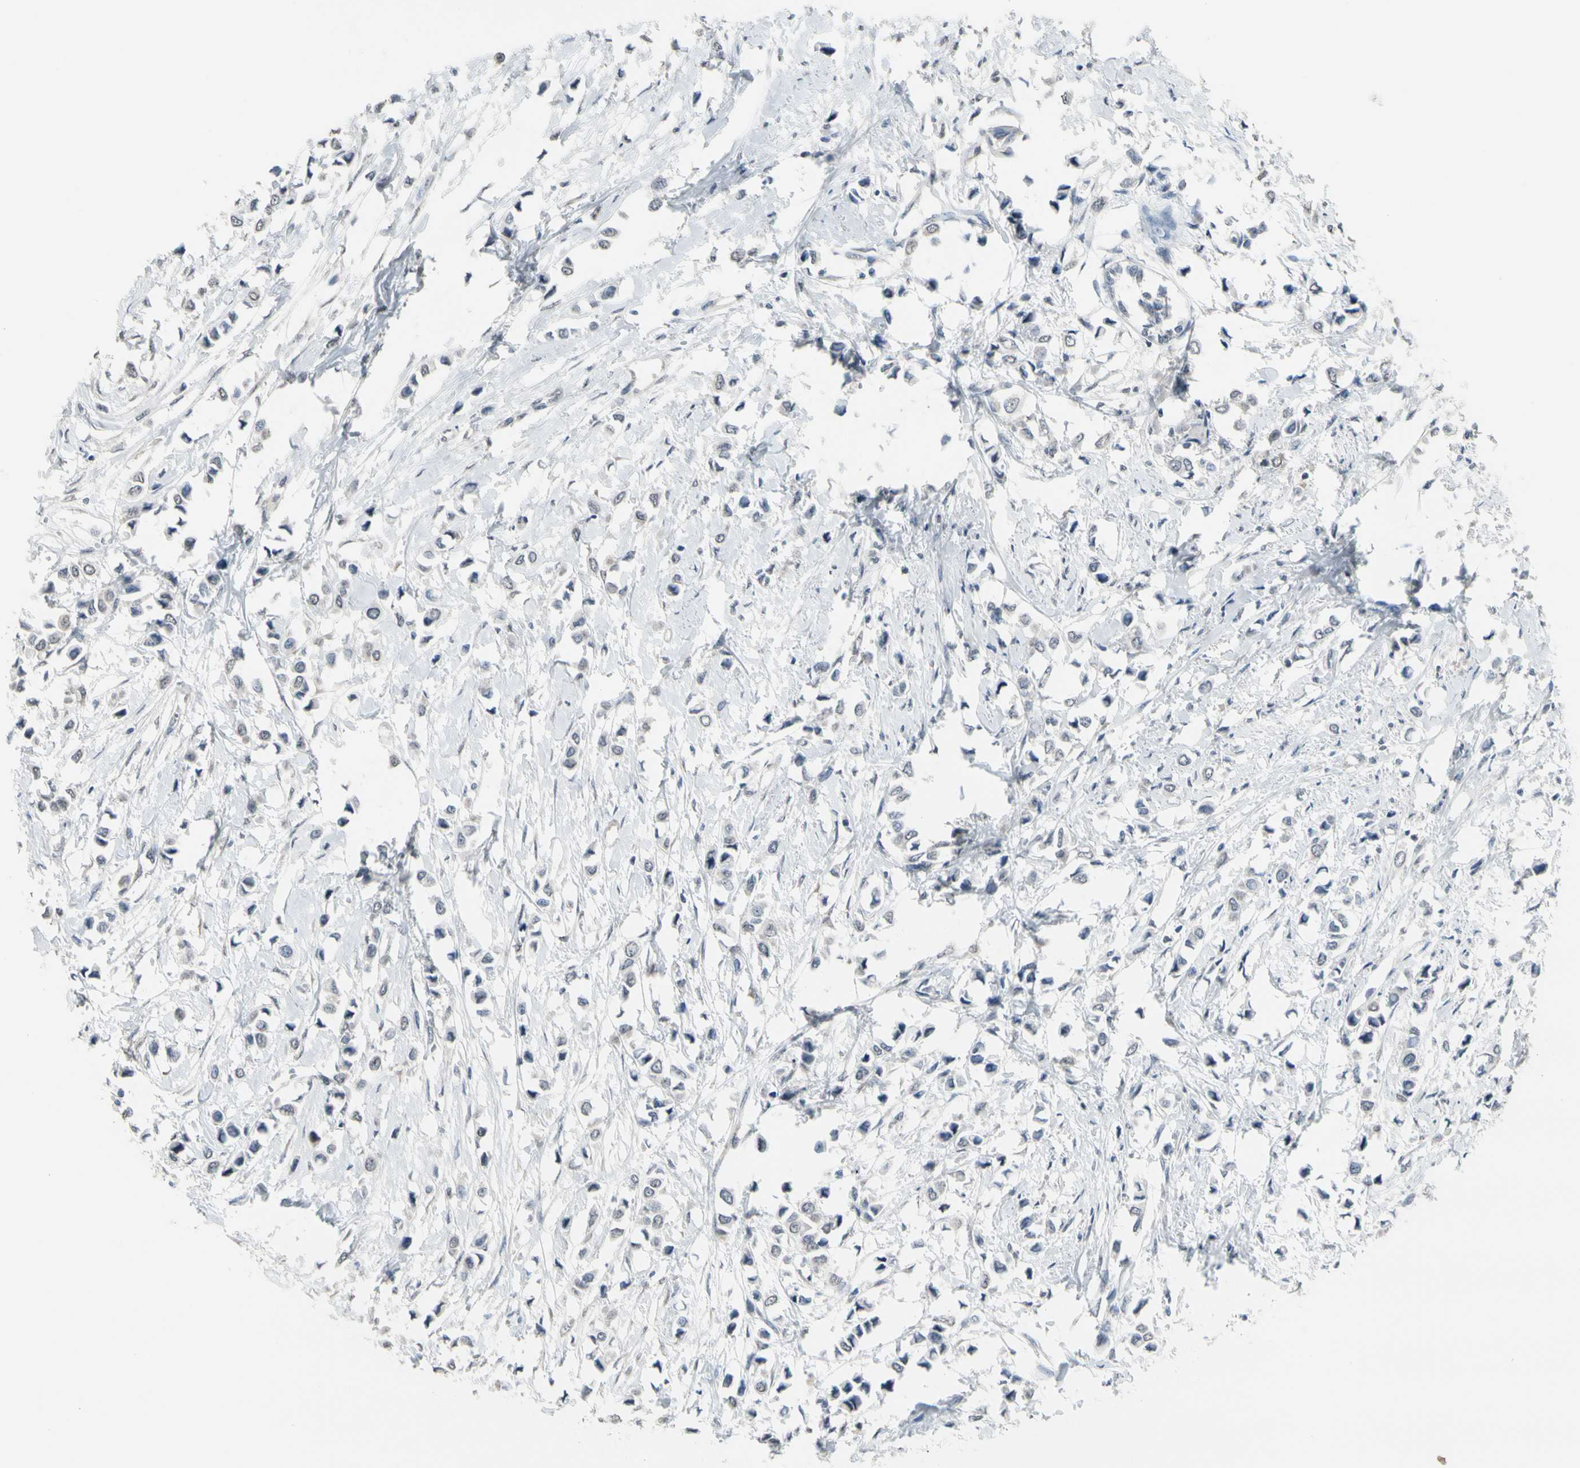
{"staining": {"intensity": "negative", "quantity": "none", "location": "none"}, "tissue": "breast cancer", "cell_type": "Tumor cells", "image_type": "cancer", "snomed": [{"axis": "morphology", "description": "Lobular carcinoma"}, {"axis": "topography", "description": "Breast"}], "caption": "An immunohistochemistry (IHC) micrograph of lobular carcinoma (breast) is shown. There is no staining in tumor cells of lobular carcinoma (breast). (DAB (3,3'-diaminobenzidine) IHC visualized using brightfield microscopy, high magnification).", "gene": "SV2A", "patient": {"sex": "female", "age": 51}}